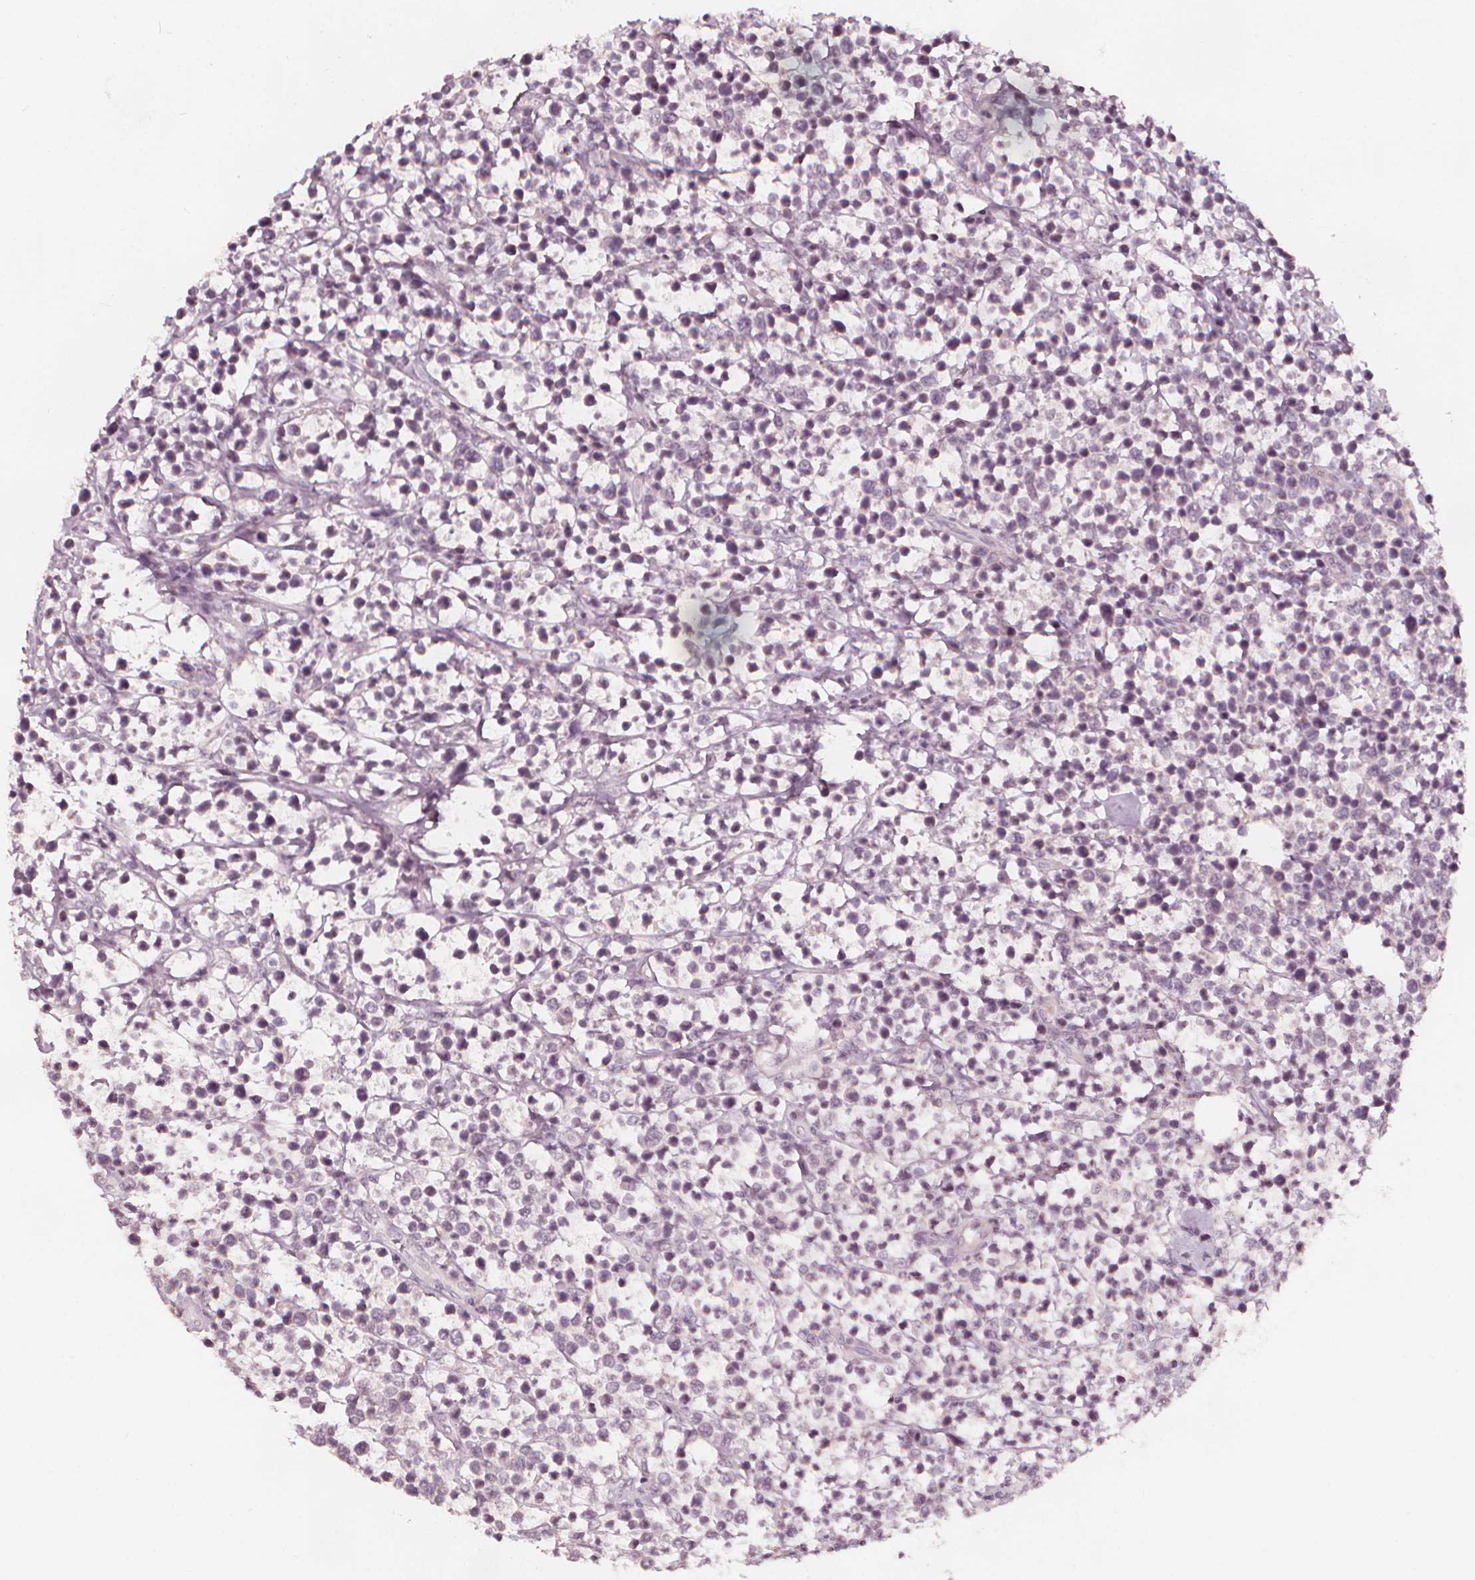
{"staining": {"intensity": "negative", "quantity": "none", "location": "none"}, "tissue": "lymphoma", "cell_type": "Tumor cells", "image_type": "cancer", "snomed": [{"axis": "morphology", "description": "Malignant lymphoma, non-Hodgkin's type, High grade"}, {"axis": "topography", "description": "Soft tissue"}], "caption": "High magnification brightfield microscopy of lymphoma stained with DAB (brown) and counterstained with hematoxylin (blue): tumor cells show no significant expression. Nuclei are stained in blue.", "gene": "NPC1L1", "patient": {"sex": "female", "age": 56}}